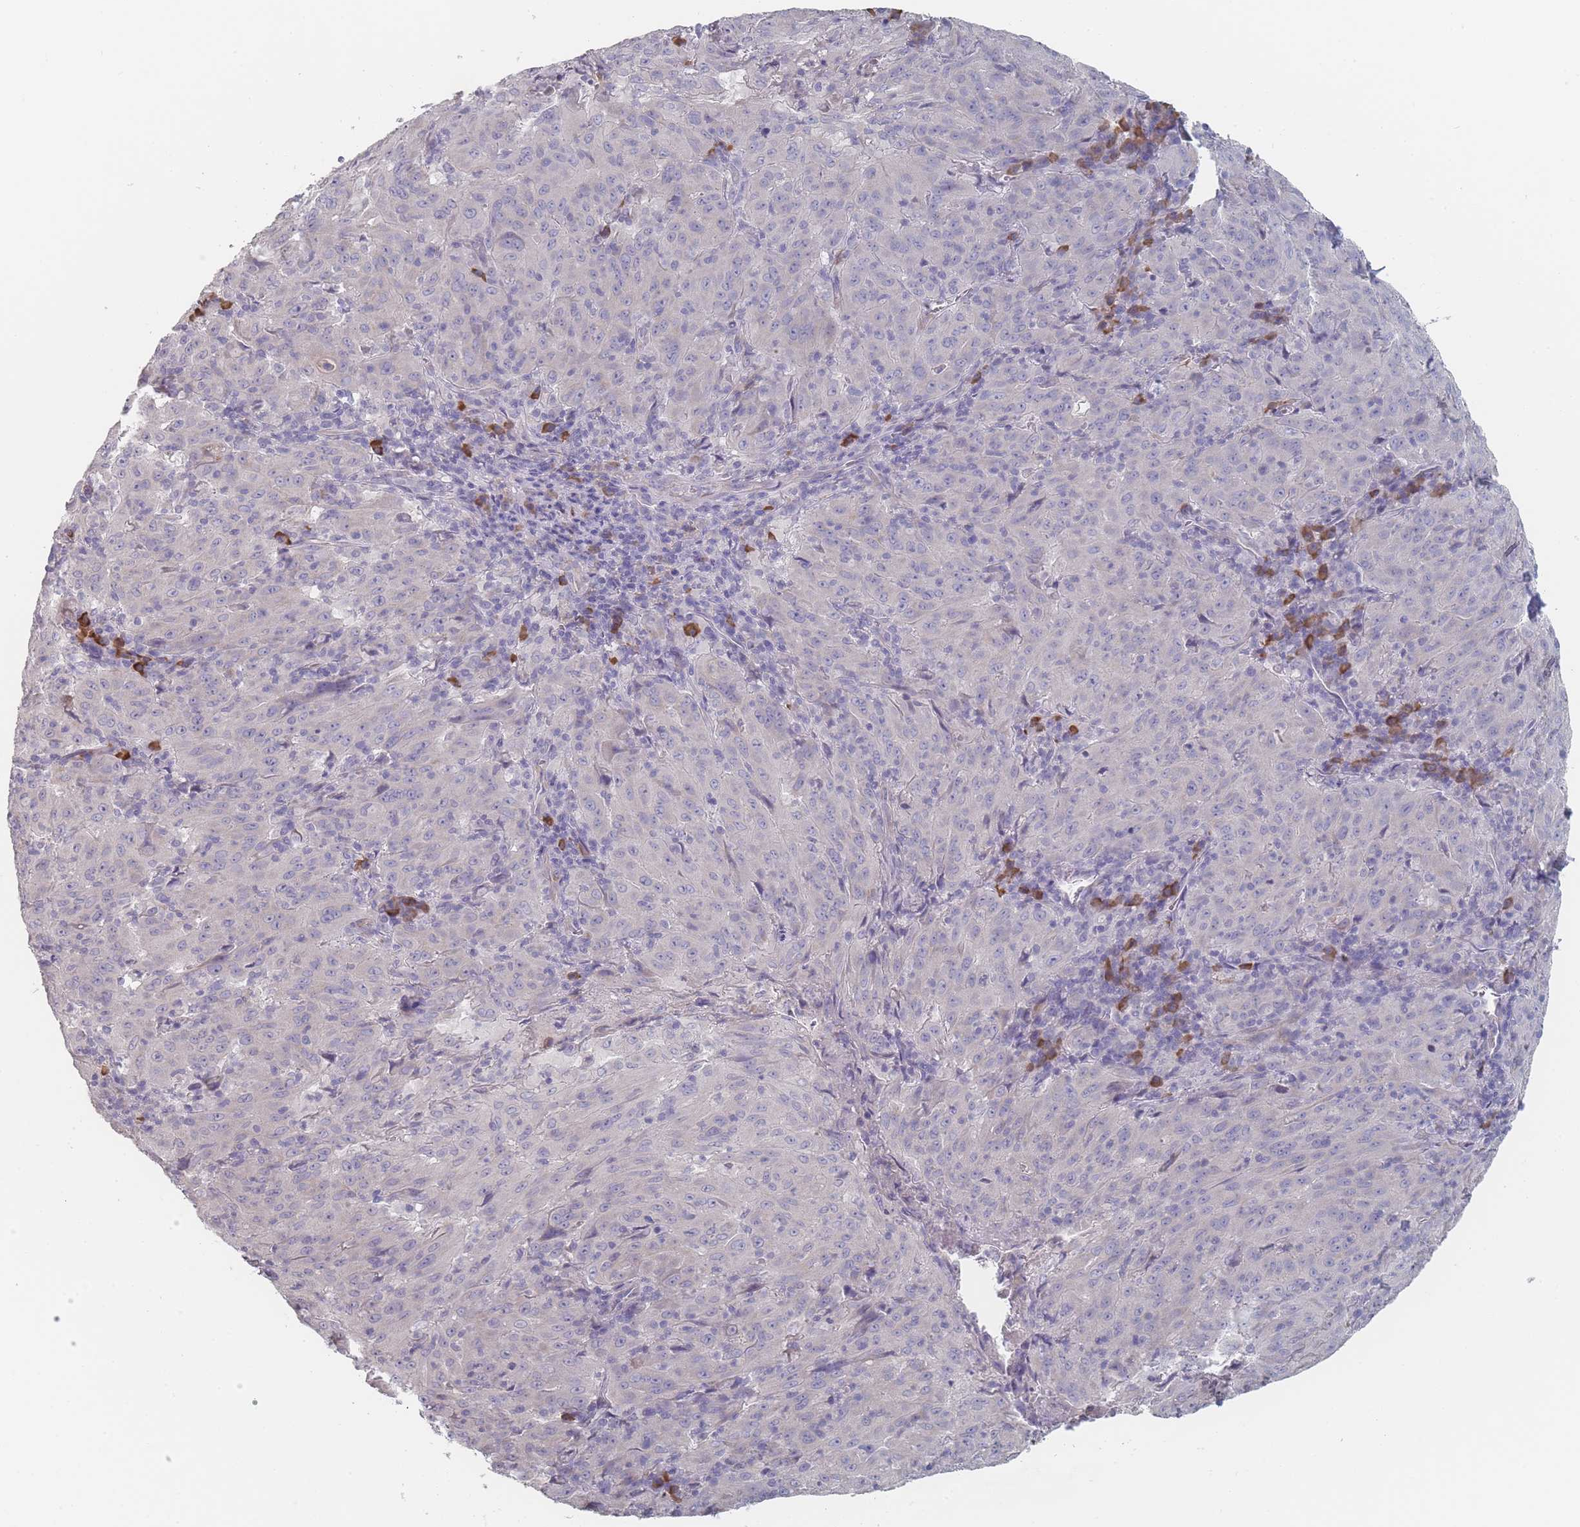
{"staining": {"intensity": "negative", "quantity": "none", "location": "none"}, "tissue": "pancreatic cancer", "cell_type": "Tumor cells", "image_type": "cancer", "snomed": [{"axis": "morphology", "description": "Adenocarcinoma, NOS"}, {"axis": "topography", "description": "Pancreas"}], "caption": "Immunohistochemistry (IHC) micrograph of pancreatic cancer (adenocarcinoma) stained for a protein (brown), which exhibits no expression in tumor cells.", "gene": "SLC35E4", "patient": {"sex": "male", "age": 63}}